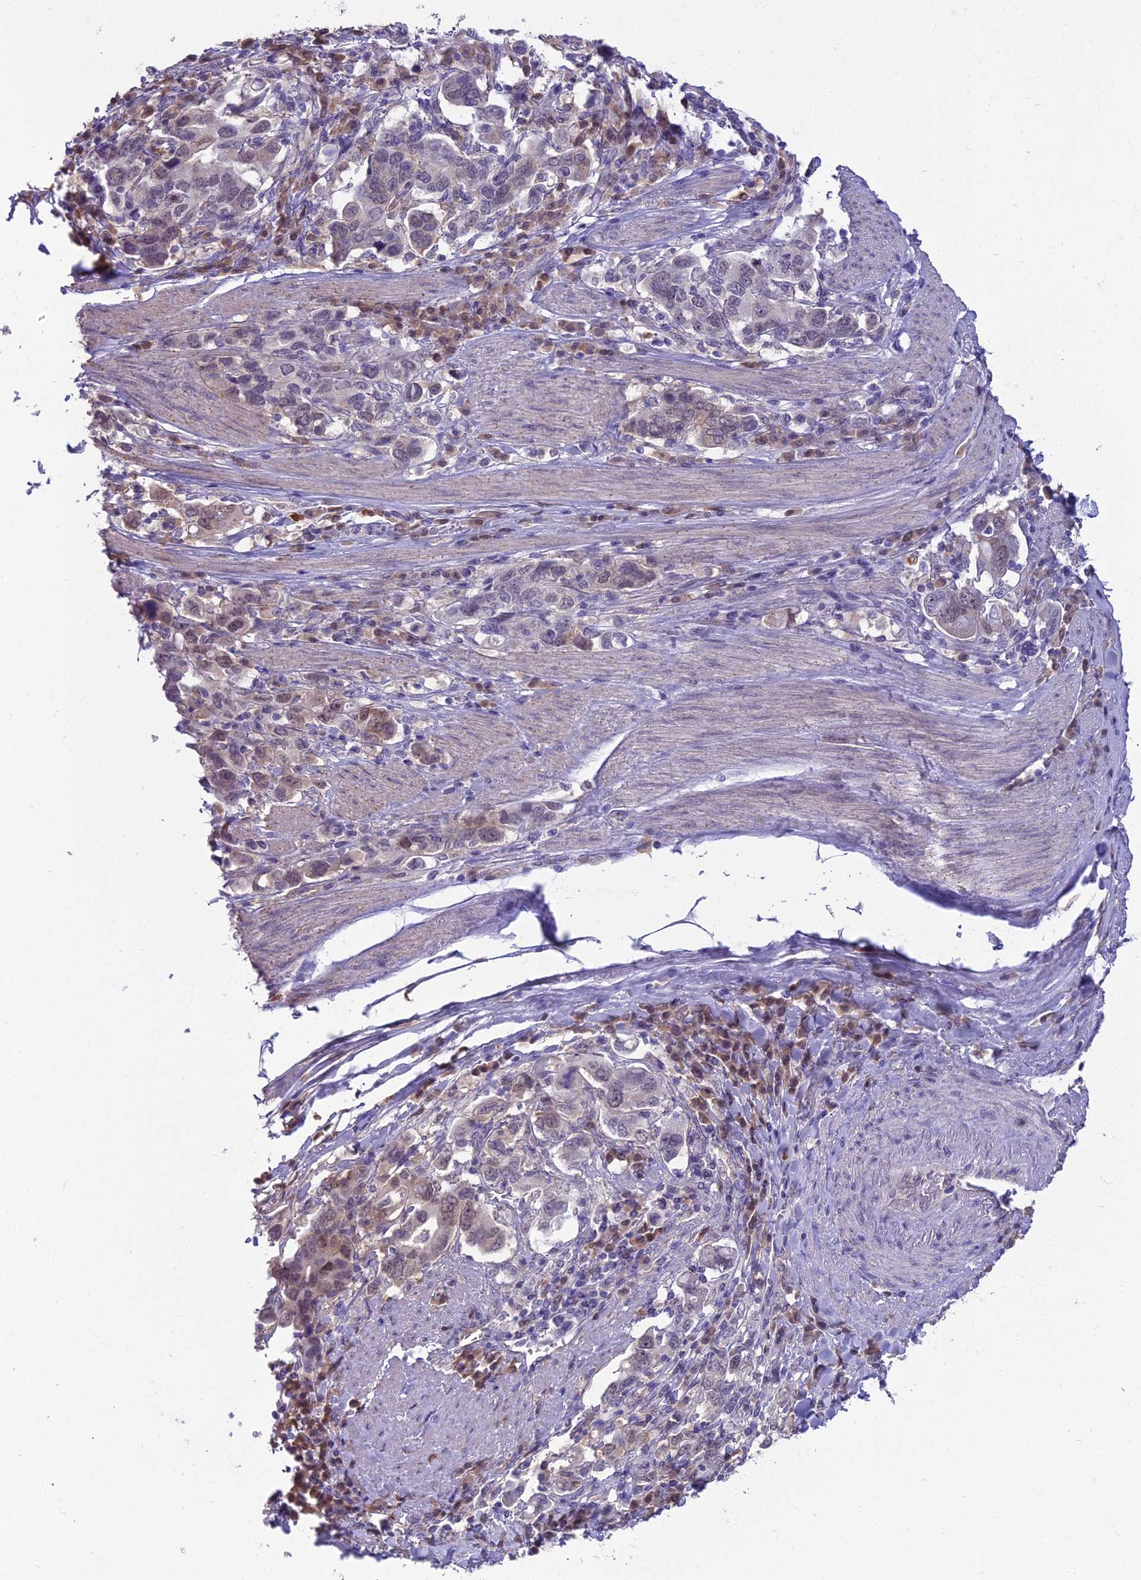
{"staining": {"intensity": "weak", "quantity": "<25%", "location": "nuclear"}, "tissue": "stomach cancer", "cell_type": "Tumor cells", "image_type": "cancer", "snomed": [{"axis": "morphology", "description": "Adenocarcinoma, NOS"}, {"axis": "topography", "description": "Stomach, upper"}, {"axis": "topography", "description": "Stomach"}], "caption": "An immunohistochemistry image of stomach cancer is shown. There is no staining in tumor cells of stomach cancer.", "gene": "BLNK", "patient": {"sex": "male", "age": 62}}